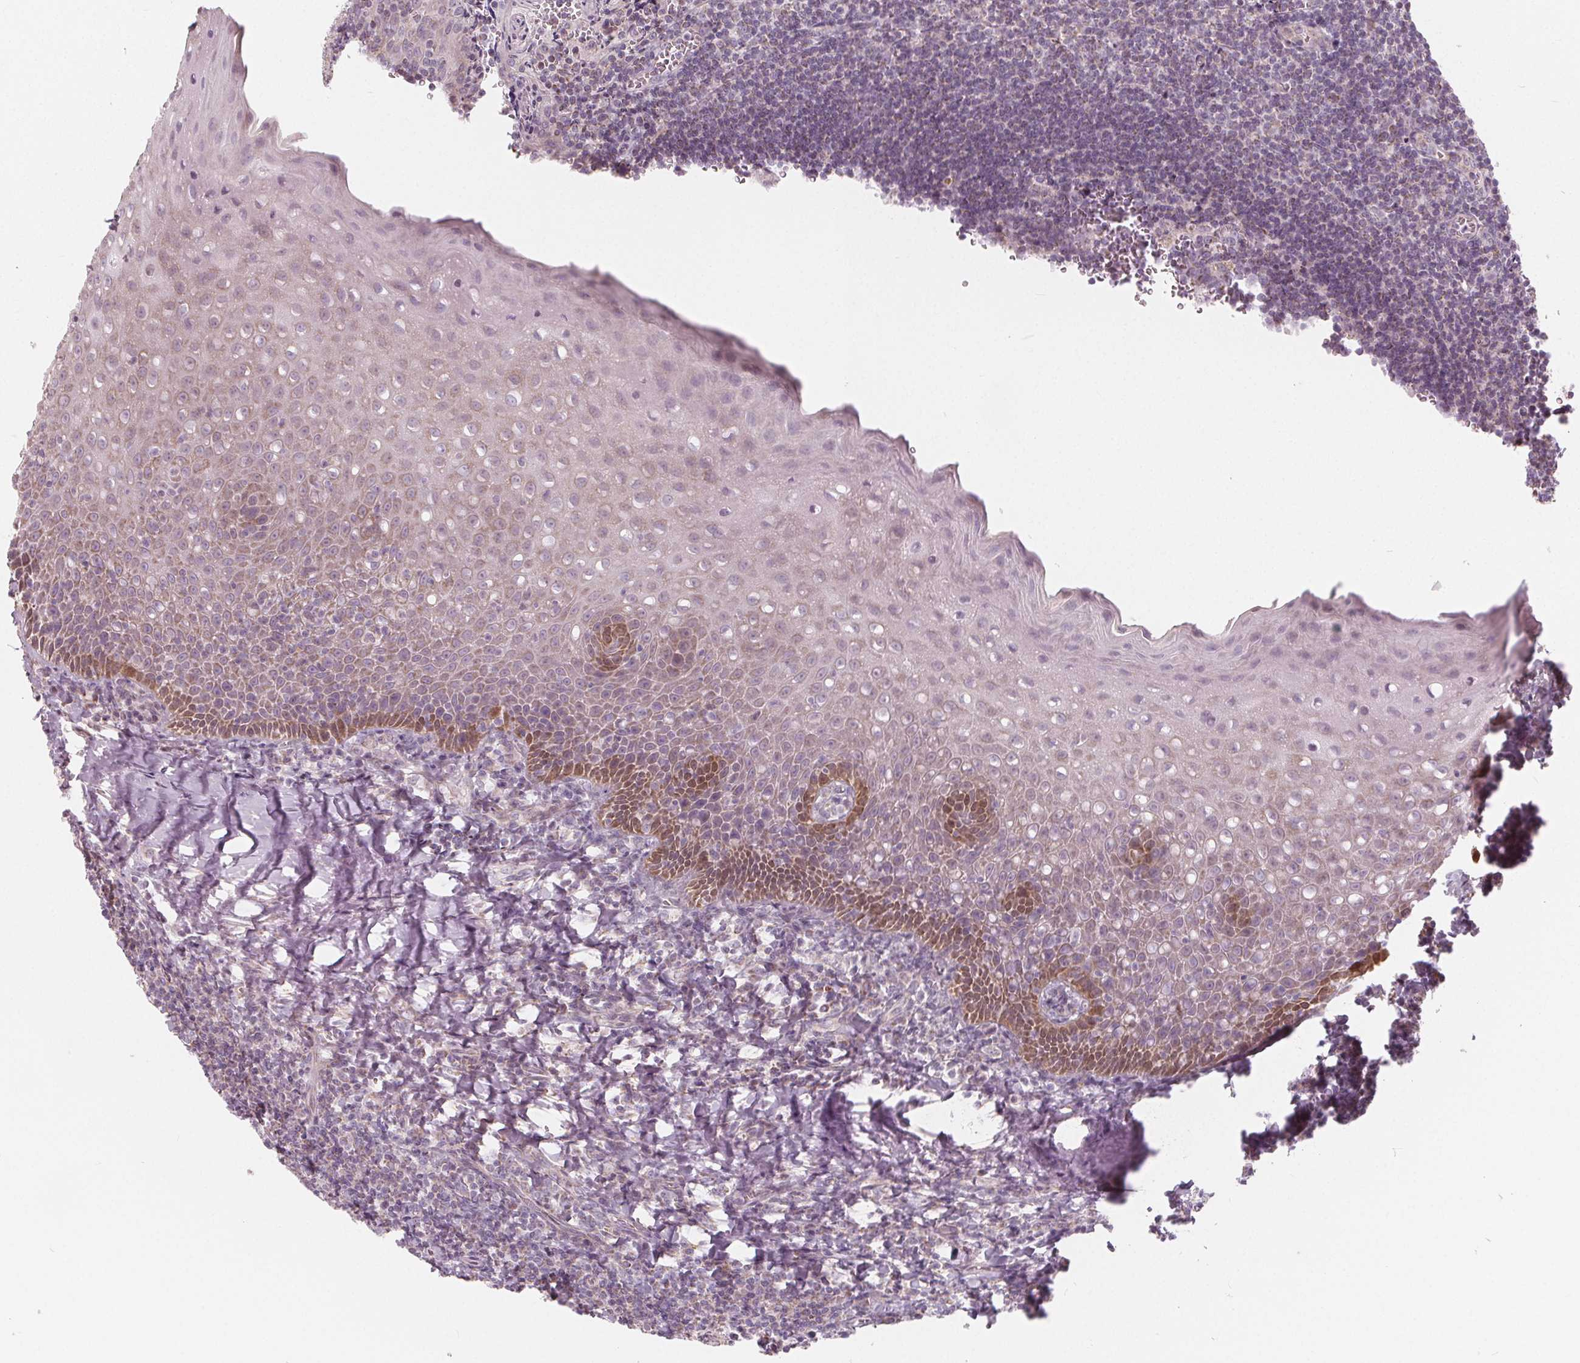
{"staining": {"intensity": "moderate", "quantity": "25%-75%", "location": "cytoplasmic/membranous"}, "tissue": "tonsil", "cell_type": "Germinal center cells", "image_type": "normal", "snomed": [{"axis": "morphology", "description": "Normal tissue, NOS"}, {"axis": "morphology", "description": "Inflammation, NOS"}, {"axis": "topography", "description": "Tonsil"}], "caption": "Tonsil stained with DAB (3,3'-diaminobenzidine) immunohistochemistry exhibits medium levels of moderate cytoplasmic/membranous expression in about 25%-75% of germinal center cells. (Brightfield microscopy of DAB IHC at high magnification).", "gene": "NUP210L", "patient": {"sex": "female", "age": 31}}